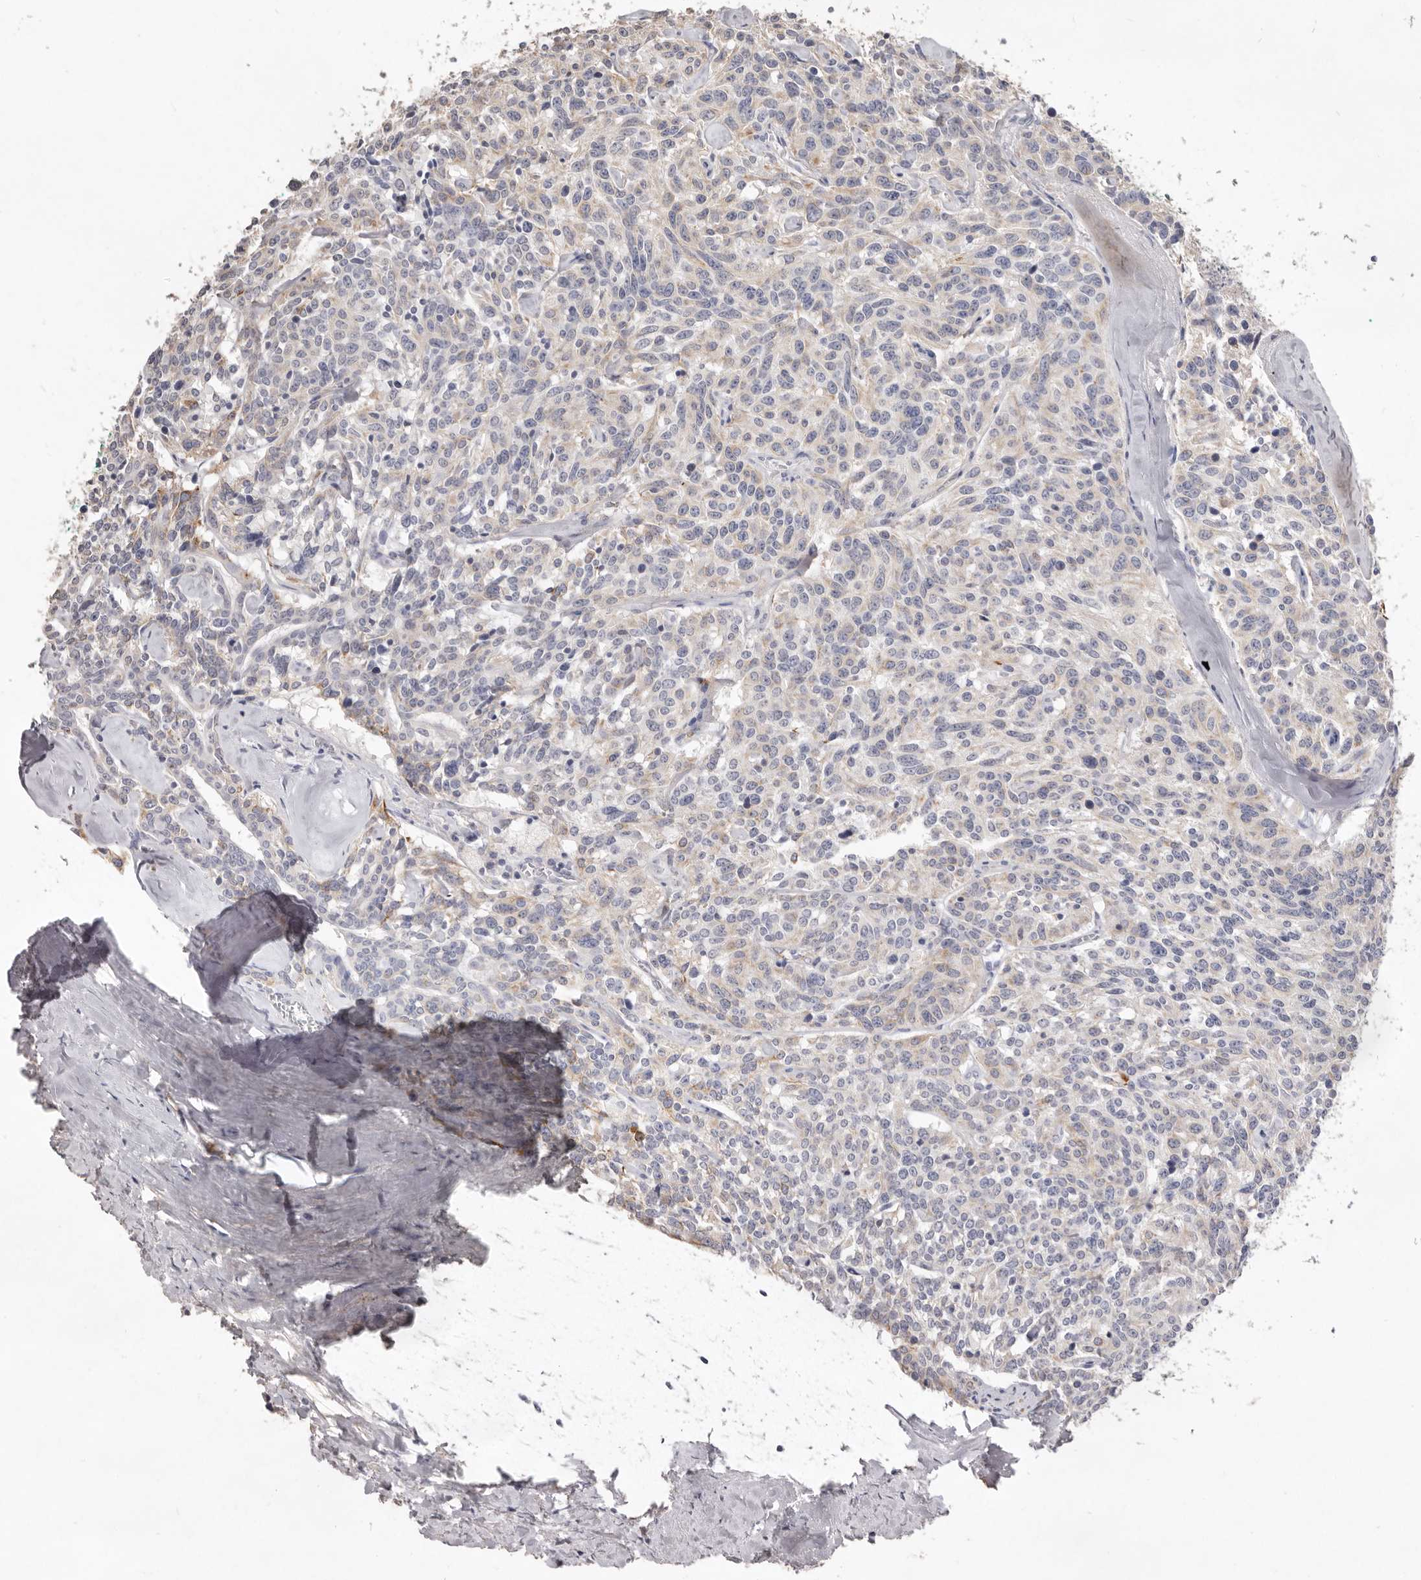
{"staining": {"intensity": "negative", "quantity": "none", "location": "none"}, "tissue": "carcinoid", "cell_type": "Tumor cells", "image_type": "cancer", "snomed": [{"axis": "morphology", "description": "Carcinoid, malignant, NOS"}, {"axis": "topography", "description": "Lung"}], "caption": "IHC of human carcinoid (malignant) reveals no staining in tumor cells. (DAB immunohistochemistry visualized using brightfield microscopy, high magnification).", "gene": "ZYG11B", "patient": {"sex": "female", "age": 46}}